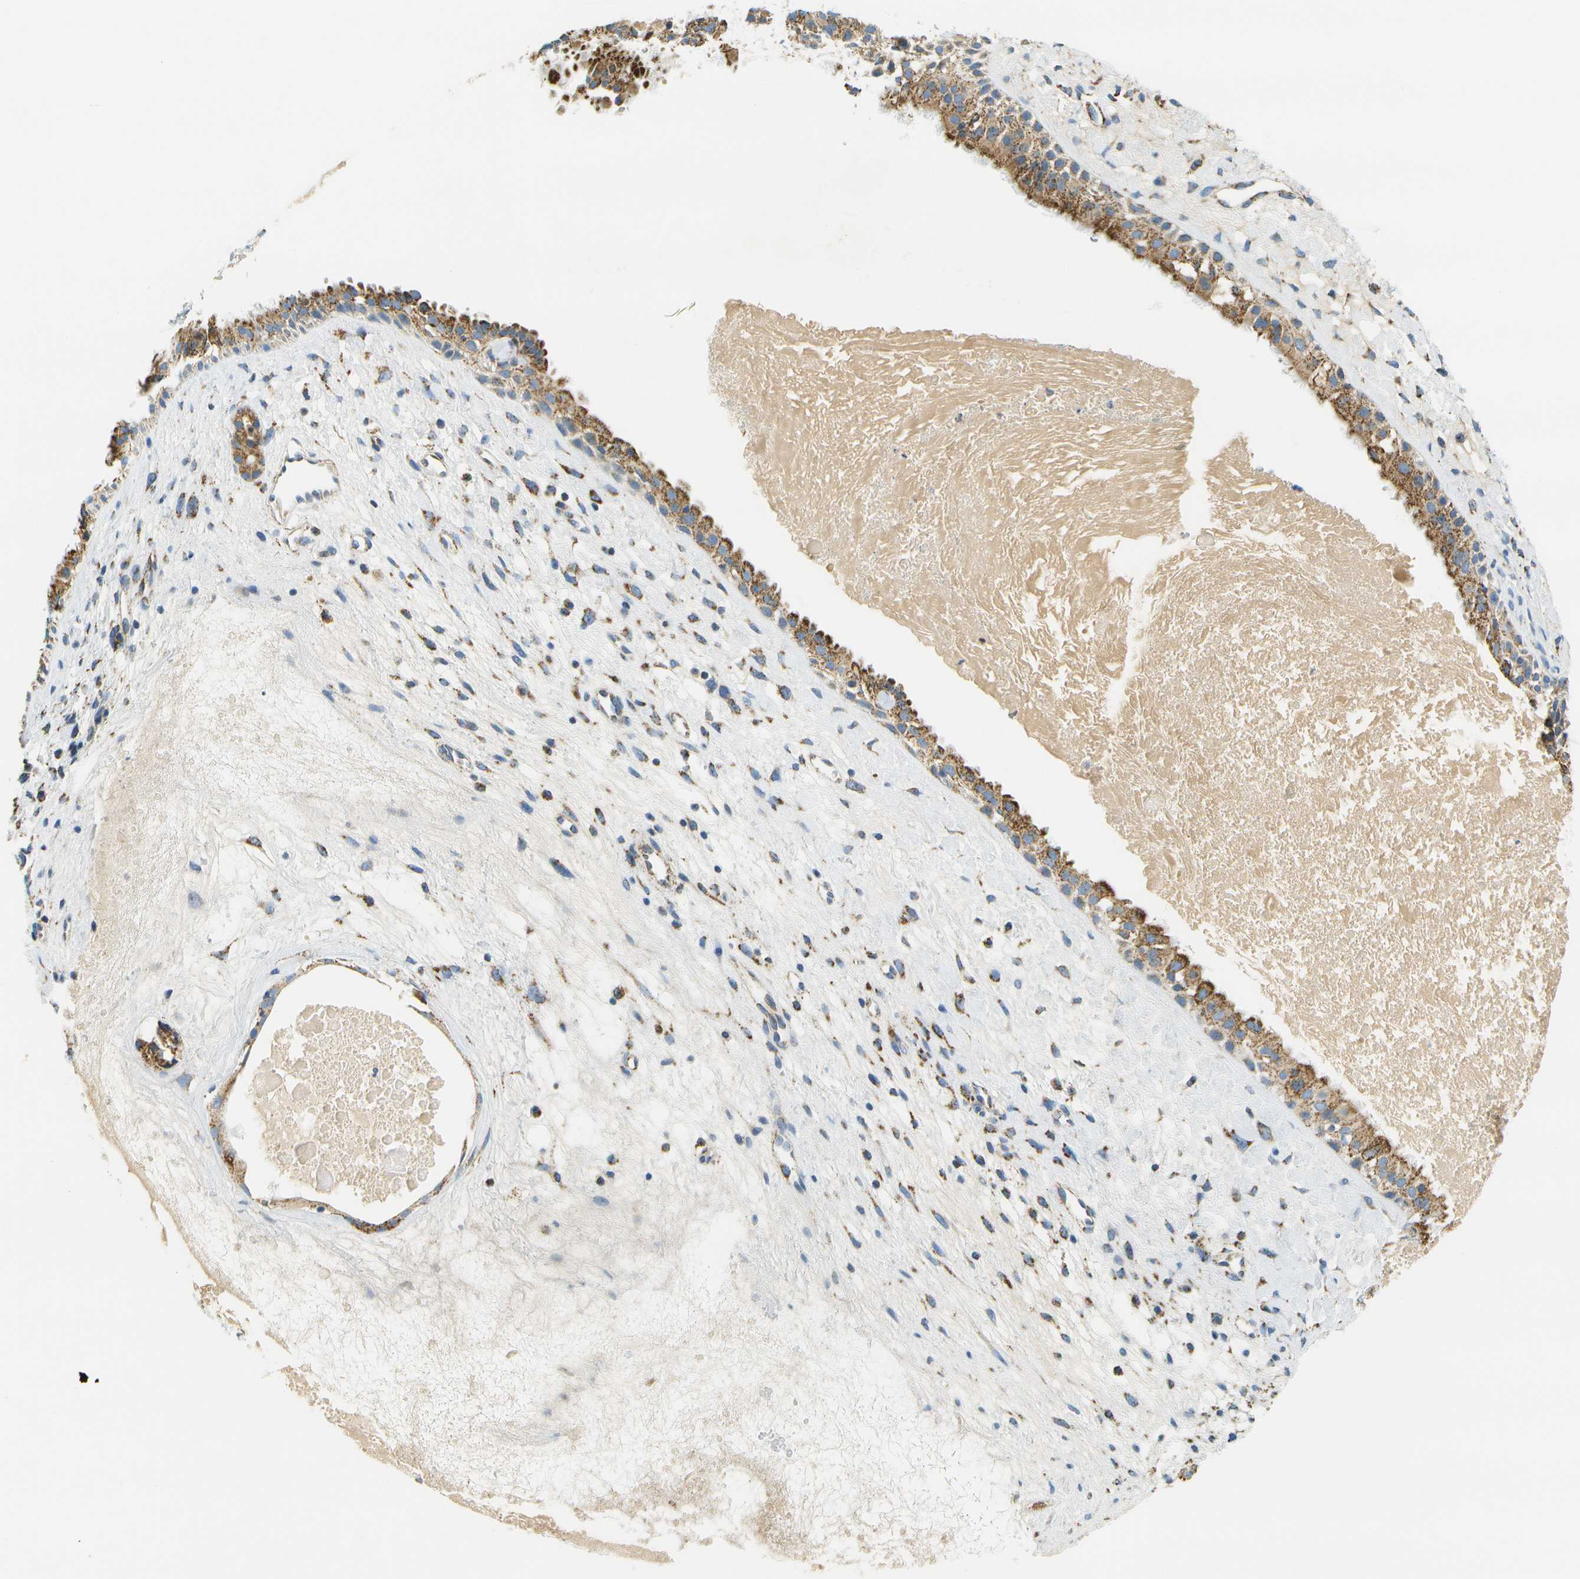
{"staining": {"intensity": "moderate", "quantity": ">75%", "location": "cytoplasmic/membranous"}, "tissue": "nasopharynx", "cell_type": "Respiratory epithelial cells", "image_type": "normal", "snomed": [{"axis": "morphology", "description": "Normal tissue, NOS"}, {"axis": "topography", "description": "Nasopharynx"}], "caption": "Immunohistochemistry (IHC) histopathology image of unremarkable nasopharynx: human nasopharynx stained using immunohistochemistry (IHC) exhibits medium levels of moderate protein expression localized specifically in the cytoplasmic/membranous of respiratory epithelial cells, appearing as a cytoplasmic/membranous brown color.", "gene": "HLCS", "patient": {"sex": "male", "age": 22}}